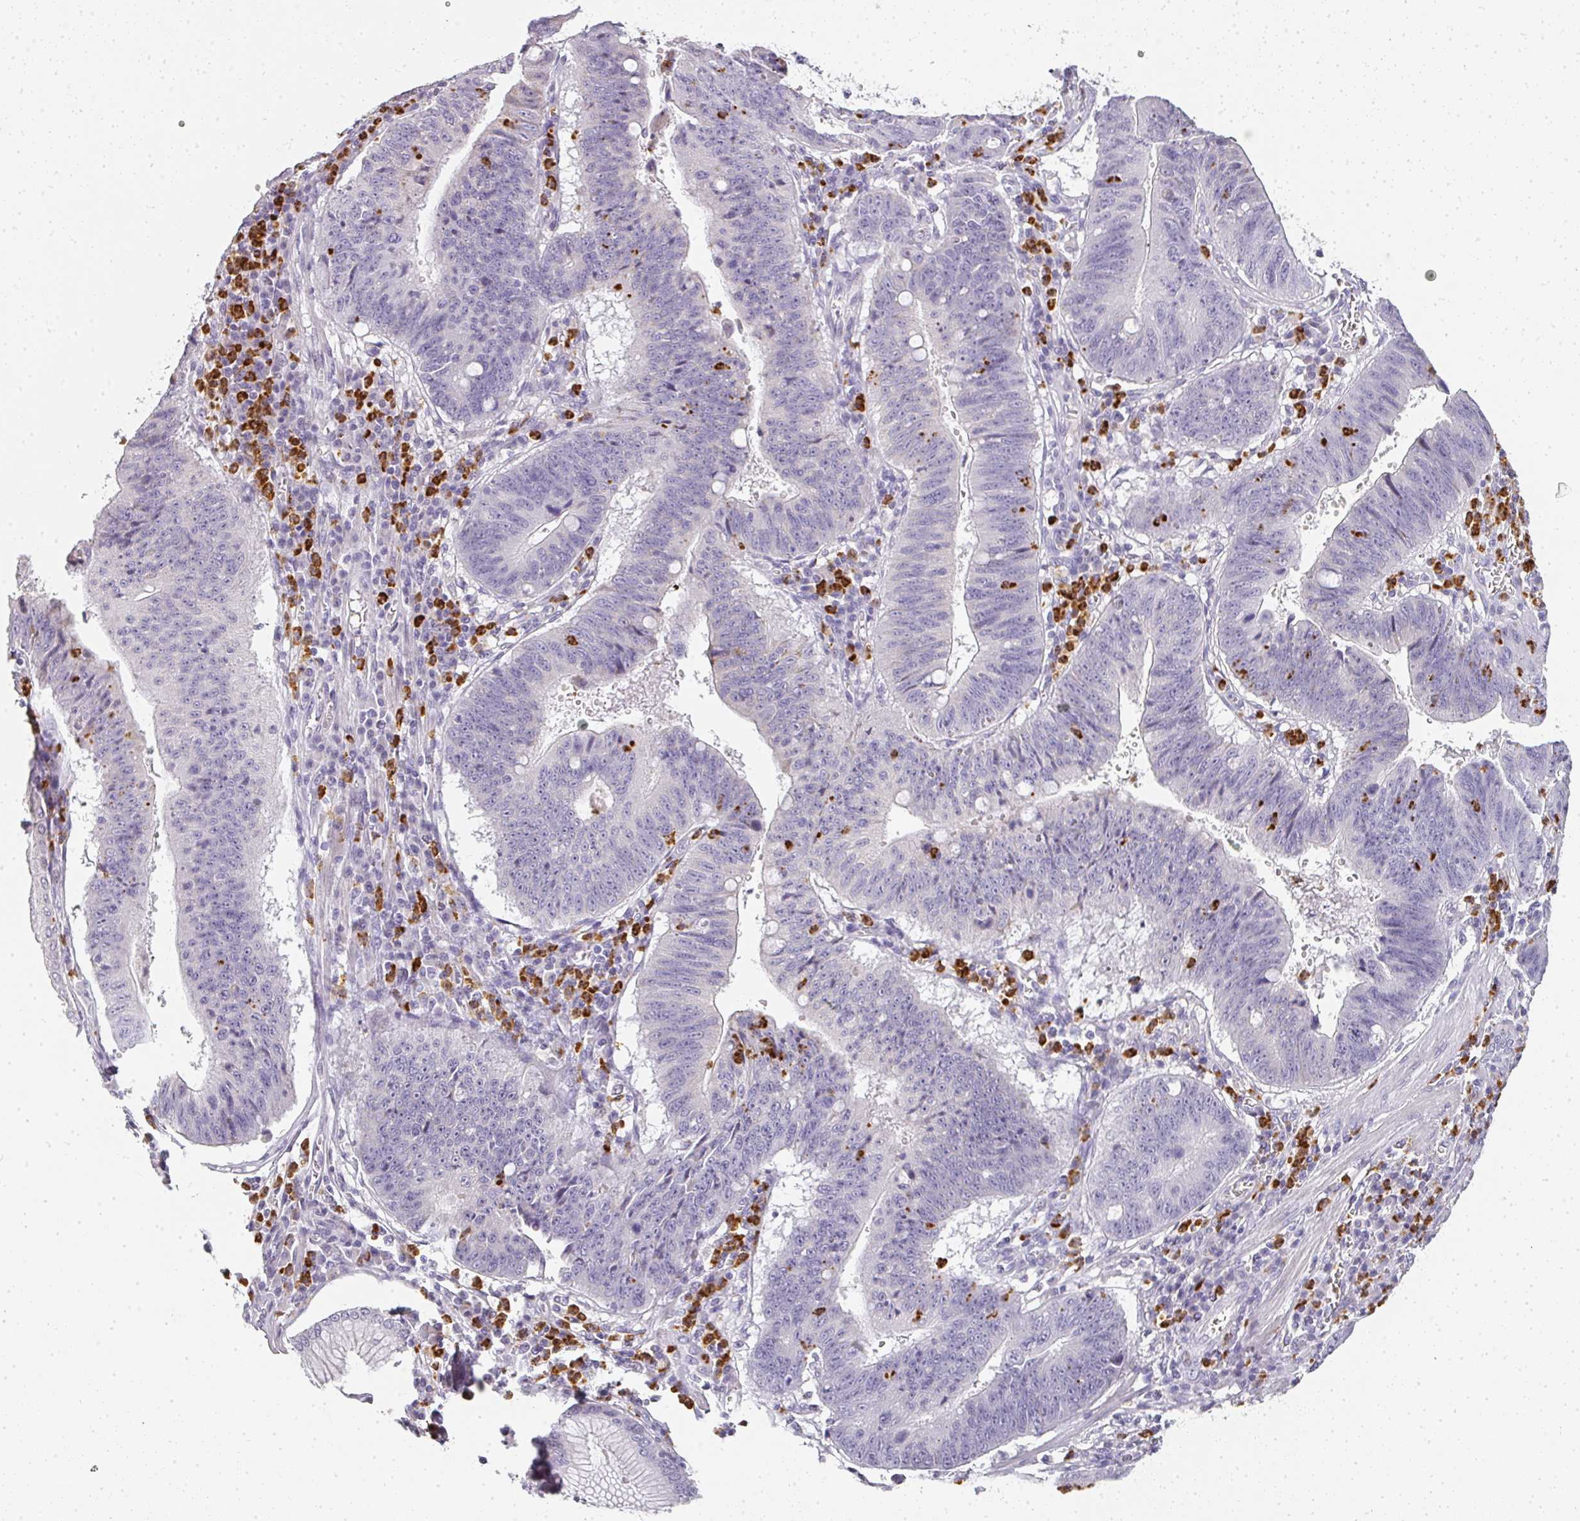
{"staining": {"intensity": "negative", "quantity": "none", "location": "none"}, "tissue": "stomach cancer", "cell_type": "Tumor cells", "image_type": "cancer", "snomed": [{"axis": "morphology", "description": "Adenocarcinoma, NOS"}, {"axis": "topography", "description": "Stomach"}], "caption": "Immunohistochemistry (IHC) histopathology image of neoplastic tissue: human adenocarcinoma (stomach) stained with DAB (3,3'-diaminobenzidine) exhibits no significant protein staining in tumor cells.", "gene": "CAMP", "patient": {"sex": "male", "age": 59}}